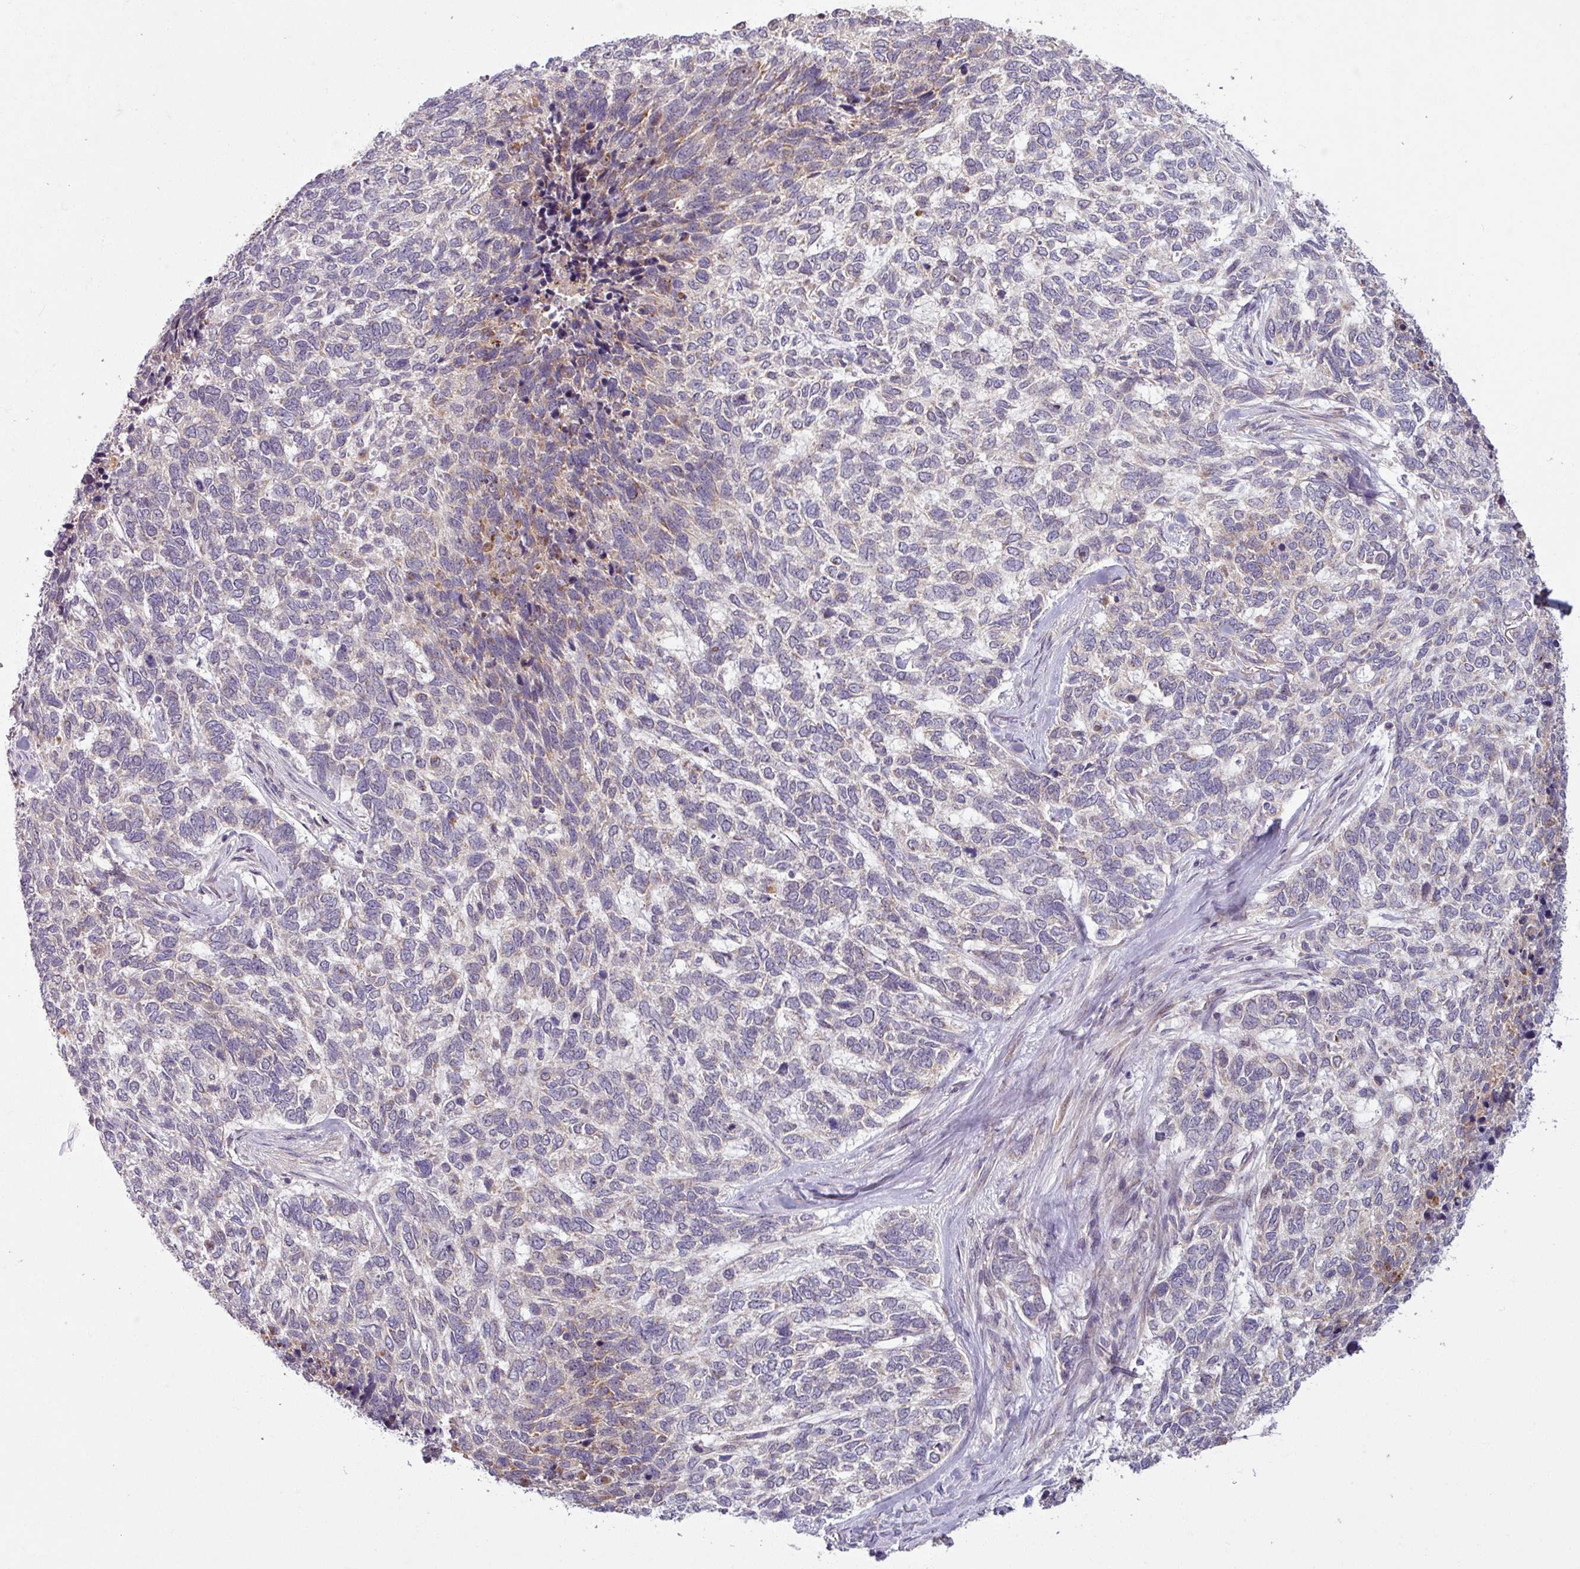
{"staining": {"intensity": "negative", "quantity": "none", "location": "none"}, "tissue": "skin cancer", "cell_type": "Tumor cells", "image_type": "cancer", "snomed": [{"axis": "morphology", "description": "Basal cell carcinoma"}, {"axis": "topography", "description": "Skin"}], "caption": "Tumor cells show no significant expression in skin cancer. The staining was performed using DAB (3,3'-diaminobenzidine) to visualize the protein expression in brown, while the nuclei were stained in blue with hematoxylin (Magnification: 20x).", "gene": "OGFOD3", "patient": {"sex": "female", "age": 65}}